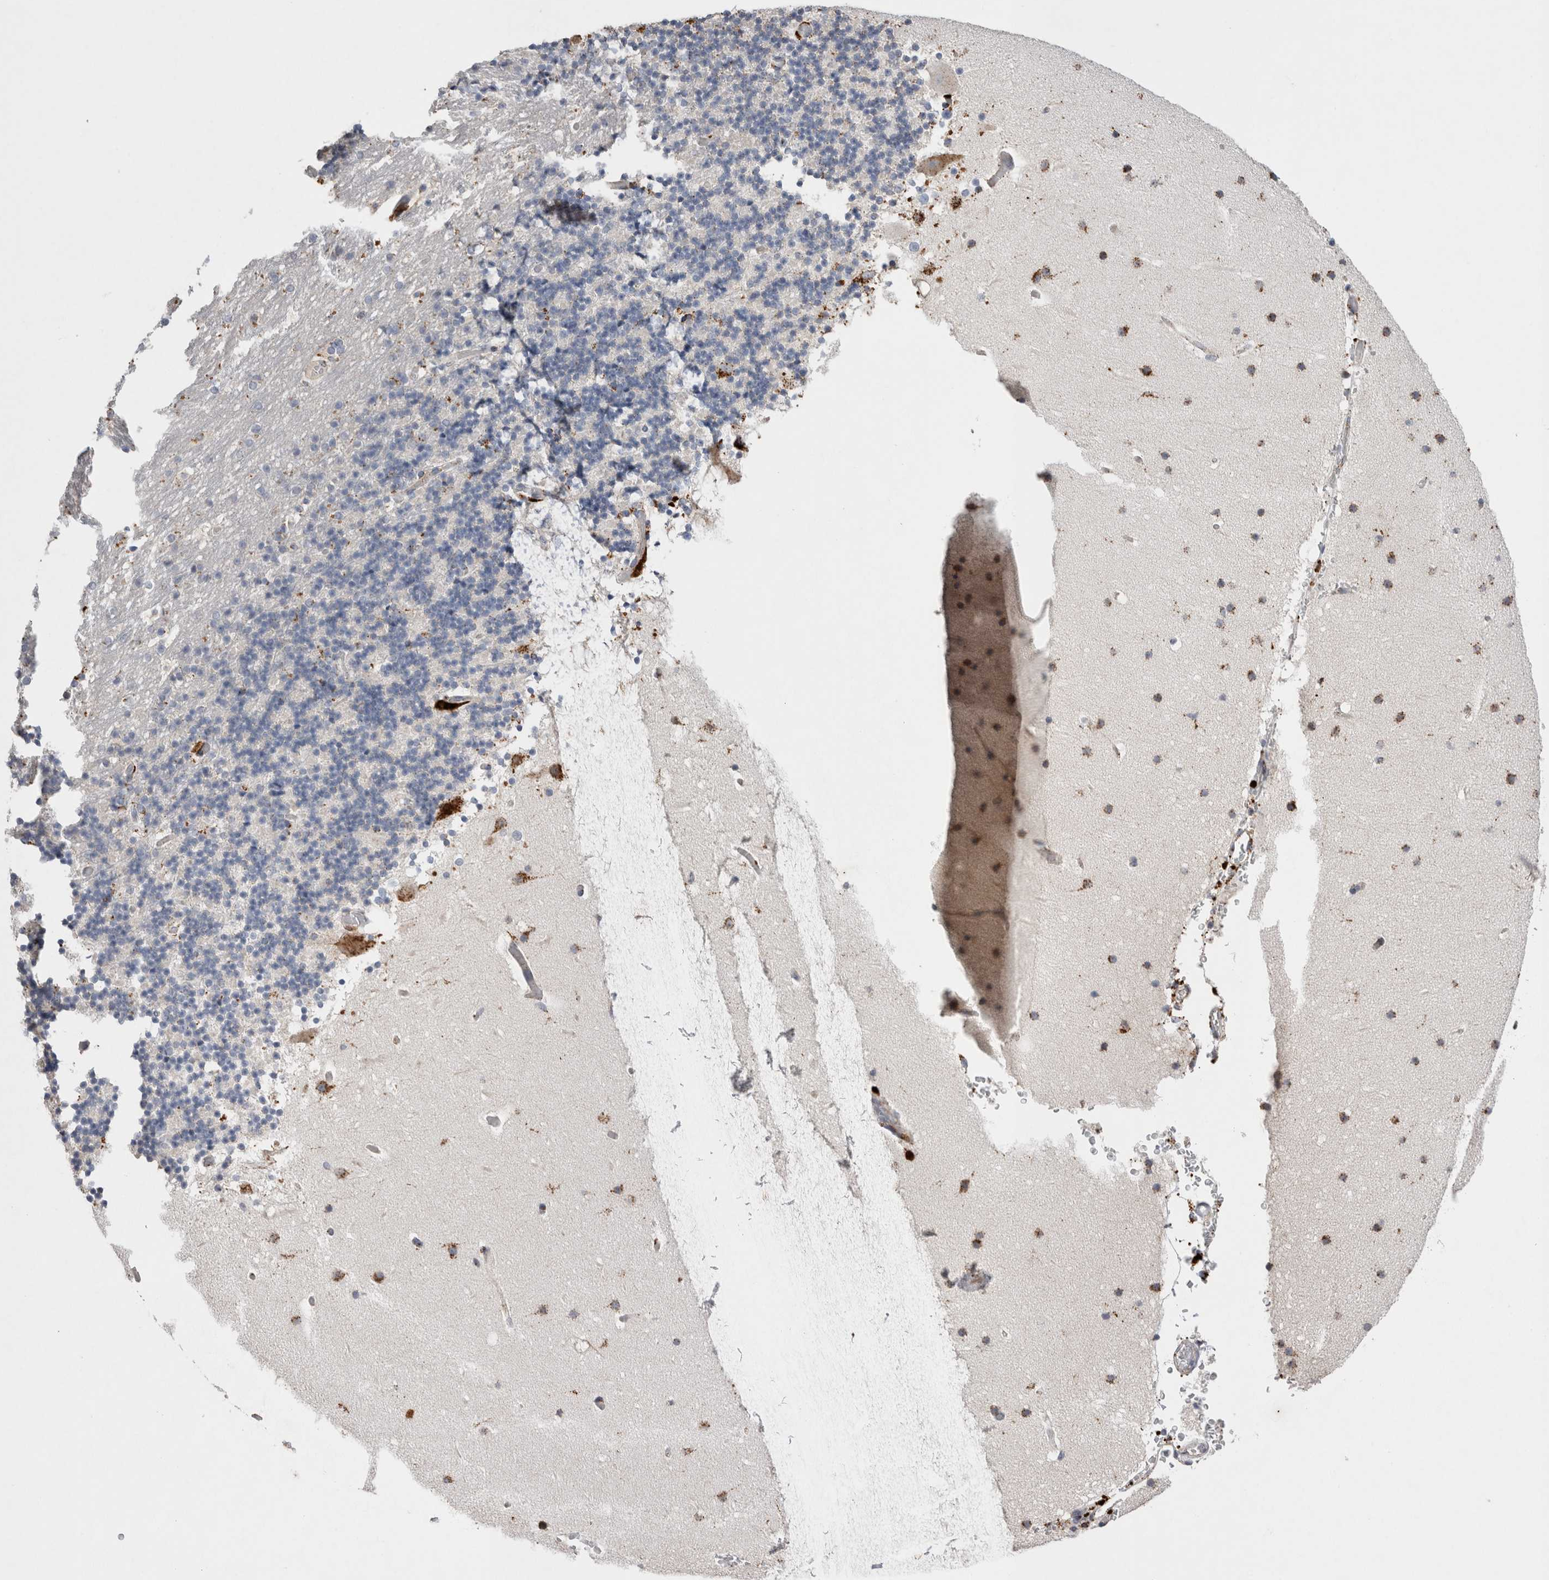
{"staining": {"intensity": "negative", "quantity": "none", "location": "none"}, "tissue": "cerebellum", "cell_type": "Cells in granular layer", "image_type": "normal", "snomed": [{"axis": "morphology", "description": "Normal tissue, NOS"}, {"axis": "topography", "description": "Cerebellum"}], "caption": "This photomicrograph is of benign cerebellum stained with immunohistochemistry to label a protein in brown with the nuclei are counter-stained blue. There is no positivity in cells in granular layer.", "gene": "CTSA", "patient": {"sex": "male", "age": 57}}